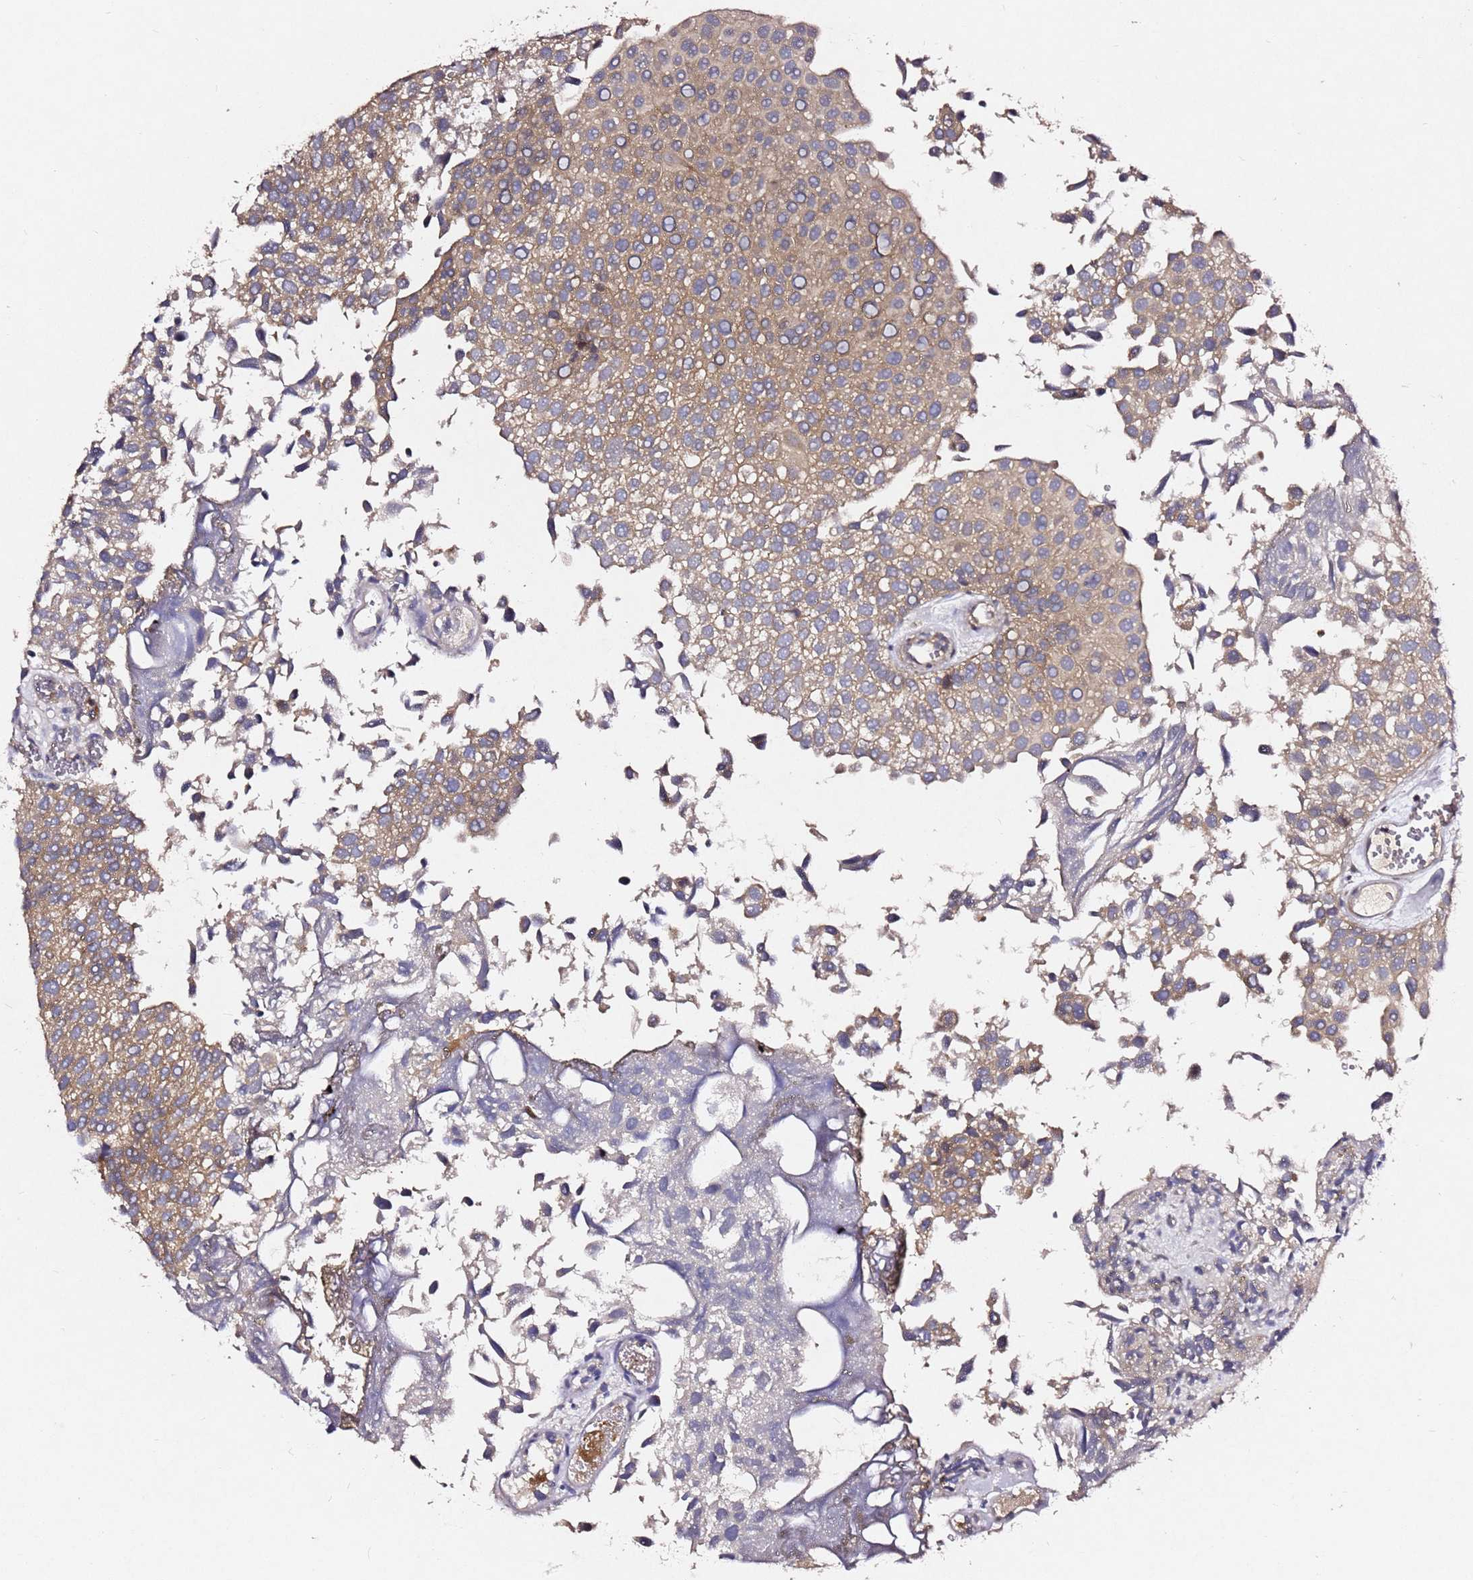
{"staining": {"intensity": "weak", "quantity": ">75%", "location": "cytoplasmic/membranous"}, "tissue": "urothelial cancer", "cell_type": "Tumor cells", "image_type": "cancer", "snomed": [{"axis": "morphology", "description": "Urothelial carcinoma, Low grade"}, {"axis": "topography", "description": "Urinary bladder"}], "caption": "A photomicrograph of urothelial carcinoma (low-grade) stained for a protein demonstrates weak cytoplasmic/membranous brown staining in tumor cells.", "gene": "ALG11", "patient": {"sex": "male", "age": 88}}